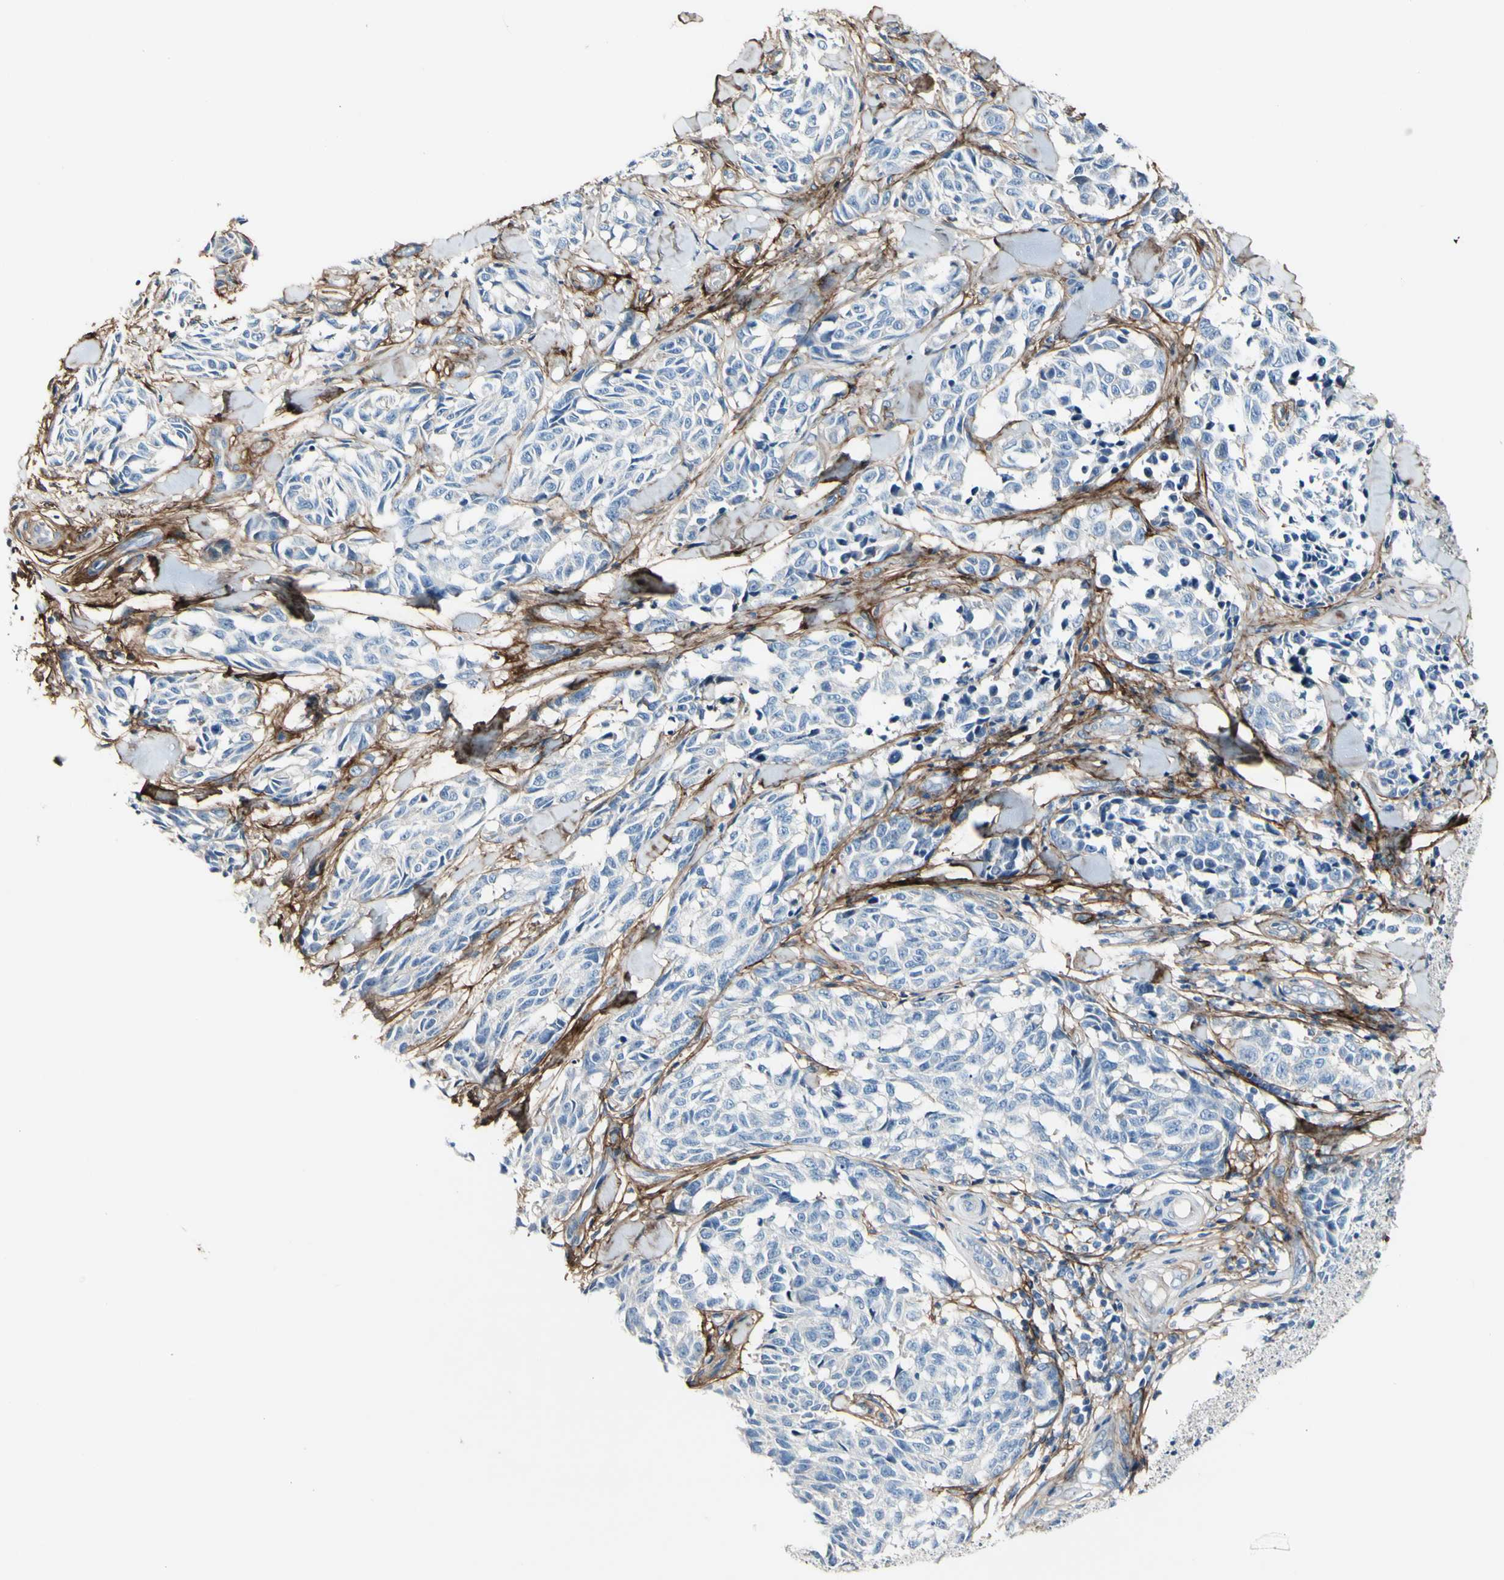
{"staining": {"intensity": "negative", "quantity": "none", "location": "none"}, "tissue": "melanoma", "cell_type": "Tumor cells", "image_type": "cancer", "snomed": [{"axis": "morphology", "description": "Malignant melanoma, NOS"}, {"axis": "topography", "description": "Skin"}], "caption": "Tumor cells are negative for protein expression in human melanoma.", "gene": "COL6A3", "patient": {"sex": "female", "age": 64}}